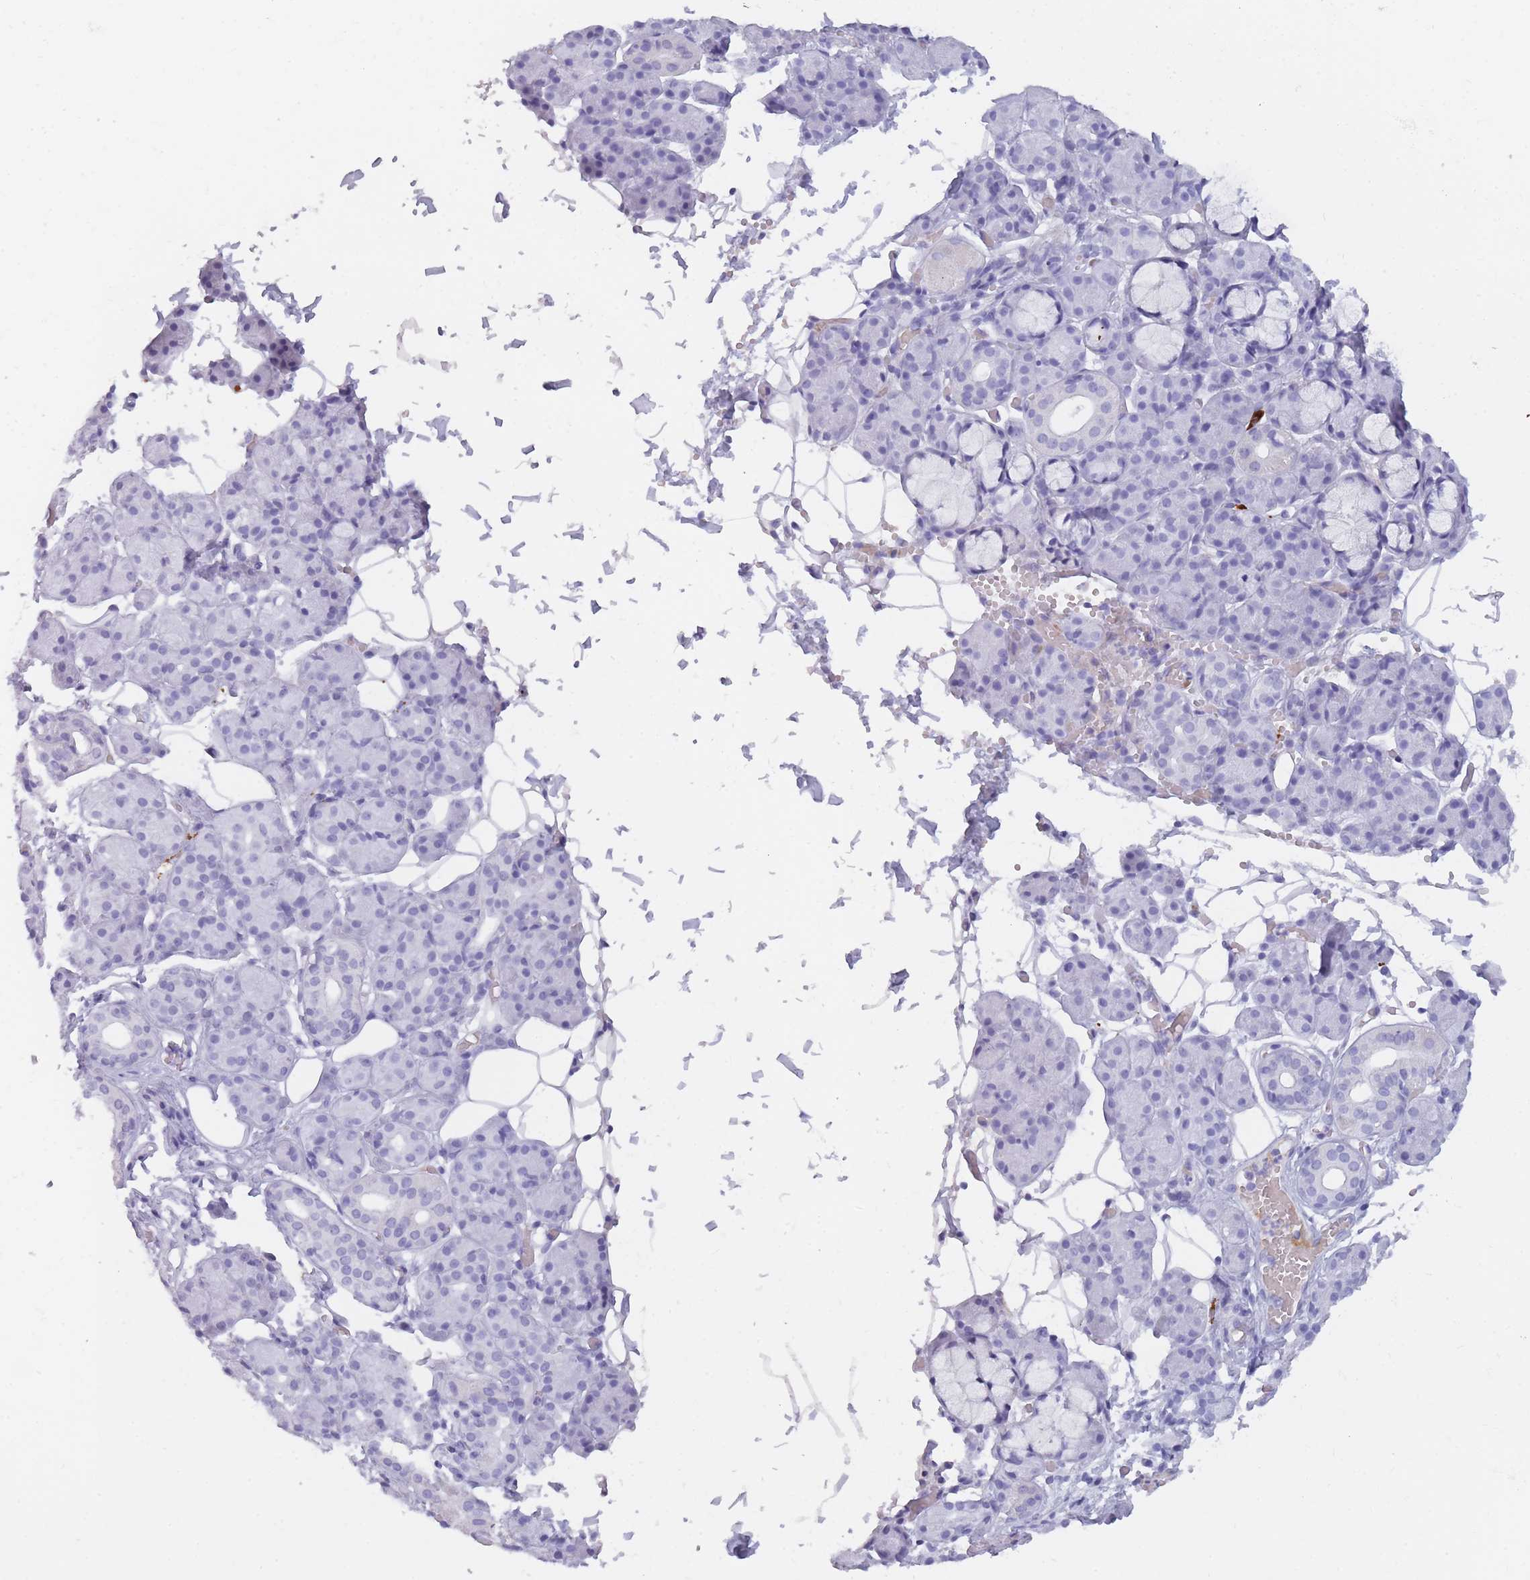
{"staining": {"intensity": "negative", "quantity": "none", "location": "none"}, "tissue": "salivary gland", "cell_type": "Glandular cells", "image_type": "normal", "snomed": [{"axis": "morphology", "description": "Normal tissue, NOS"}, {"axis": "topography", "description": "Salivary gland"}], "caption": "Salivary gland stained for a protein using IHC exhibits no staining glandular cells.", "gene": "TNFSF11", "patient": {"sex": "male", "age": 63}}